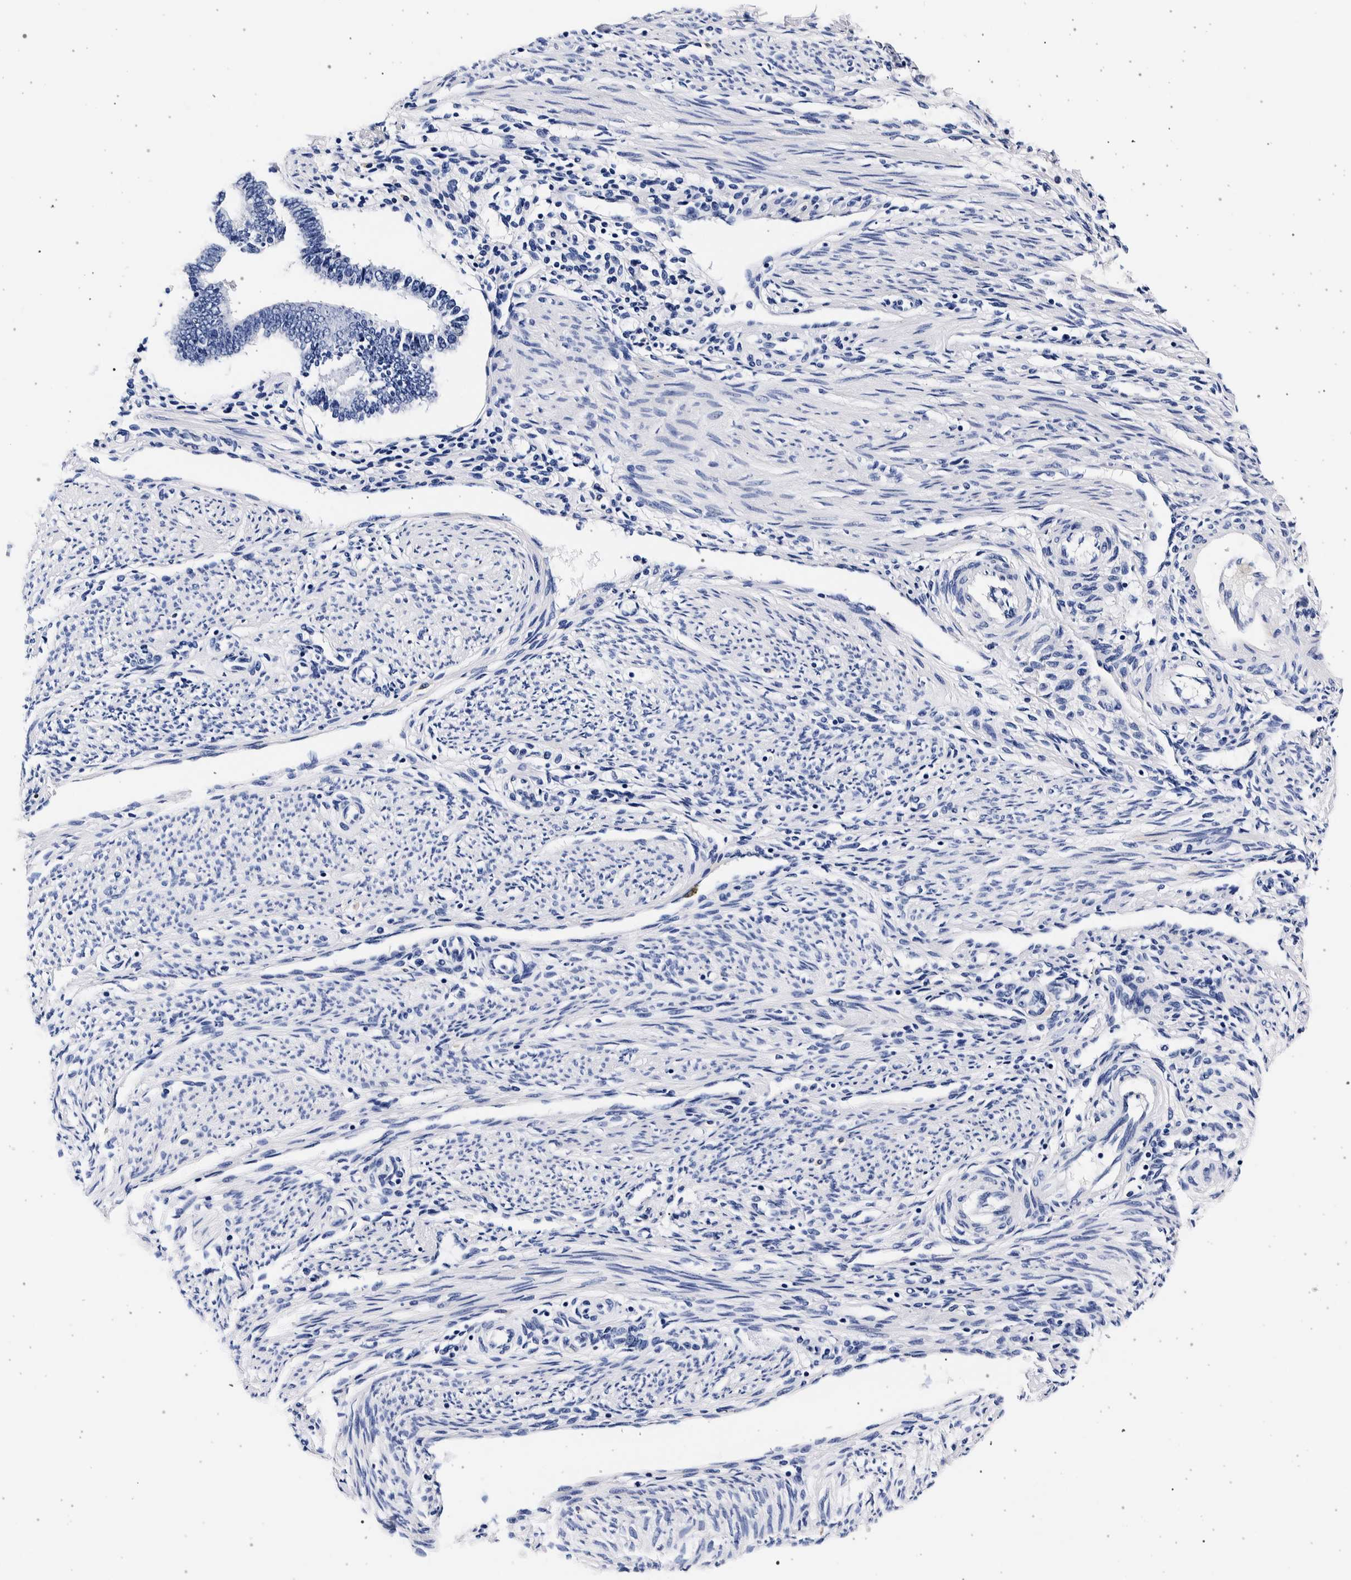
{"staining": {"intensity": "negative", "quantity": "none", "location": "none"}, "tissue": "endometrium", "cell_type": "Cells in endometrial stroma", "image_type": "normal", "snomed": [{"axis": "morphology", "description": "Normal tissue, NOS"}, {"axis": "topography", "description": "Endometrium"}], "caption": "Immunohistochemistry (IHC) micrograph of benign endometrium: endometrium stained with DAB reveals no significant protein positivity in cells in endometrial stroma. The staining is performed using DAB (3,3'-diaminobenzidine) brown chromogen with nuclei counter-stained in using hematoxylin.", "gene": "NIBAN2", "patient": {"sex": "female", "age": 42}}